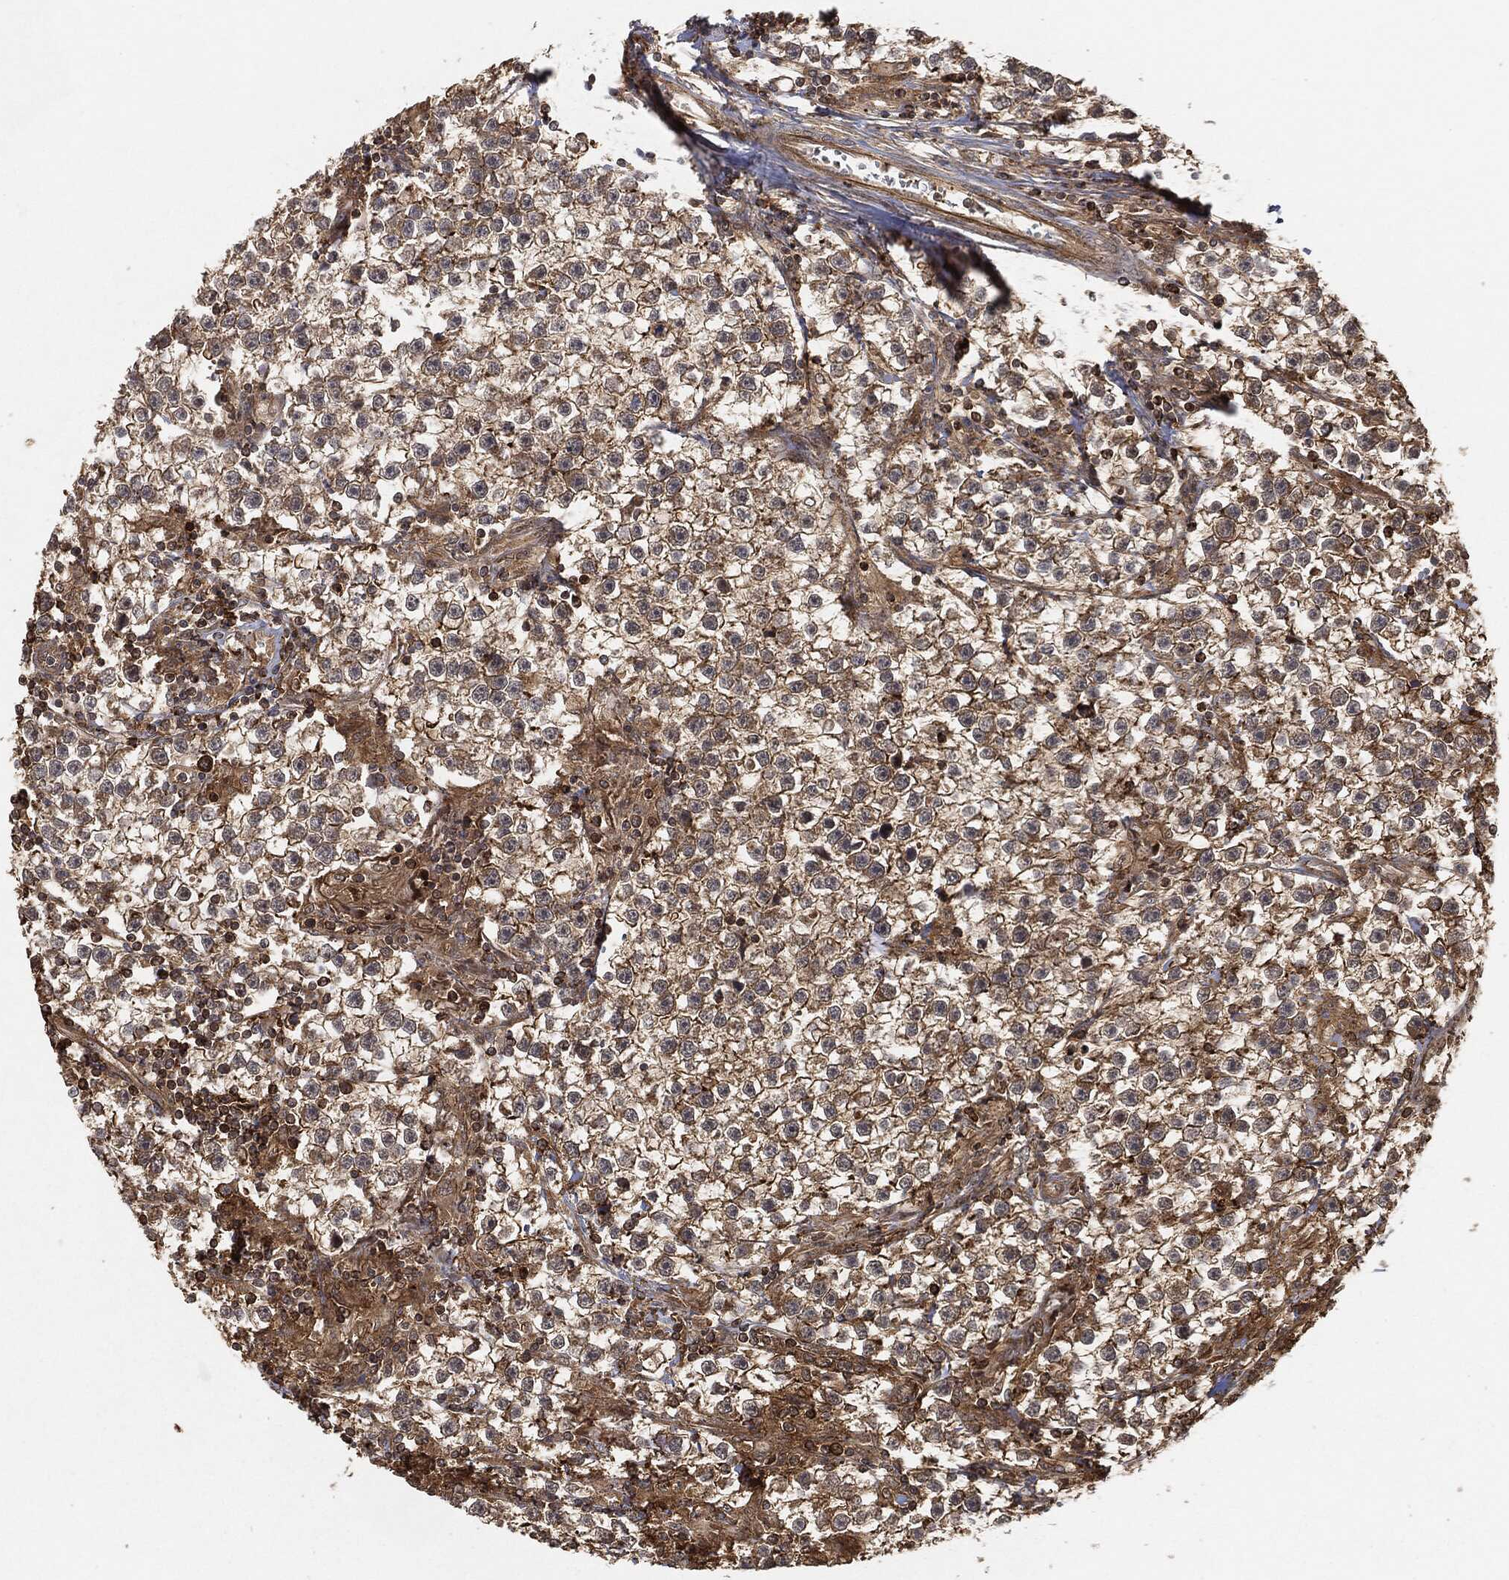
{"staining": {"intensity": "strong", "quantity": "25%-75%", "location": "cytoplasmic/membranous"}, "tissue": "testis cancer", "cell_type": "Tumor cells", "image_type": "cancer", "snomed": [{"axis": "morphology", "description": "Seminoma, NOS"}, {"axis": "topography", "description": "Testis"}], "caption": "Protein expression by immunohistochemistry (IHC) shows strong cytoplasmic/membranous staining in about 25%-75% of tumor cells in testis seminoma.", "gene": "TPT1", "patient": {"sex": "male", "age": 59}}